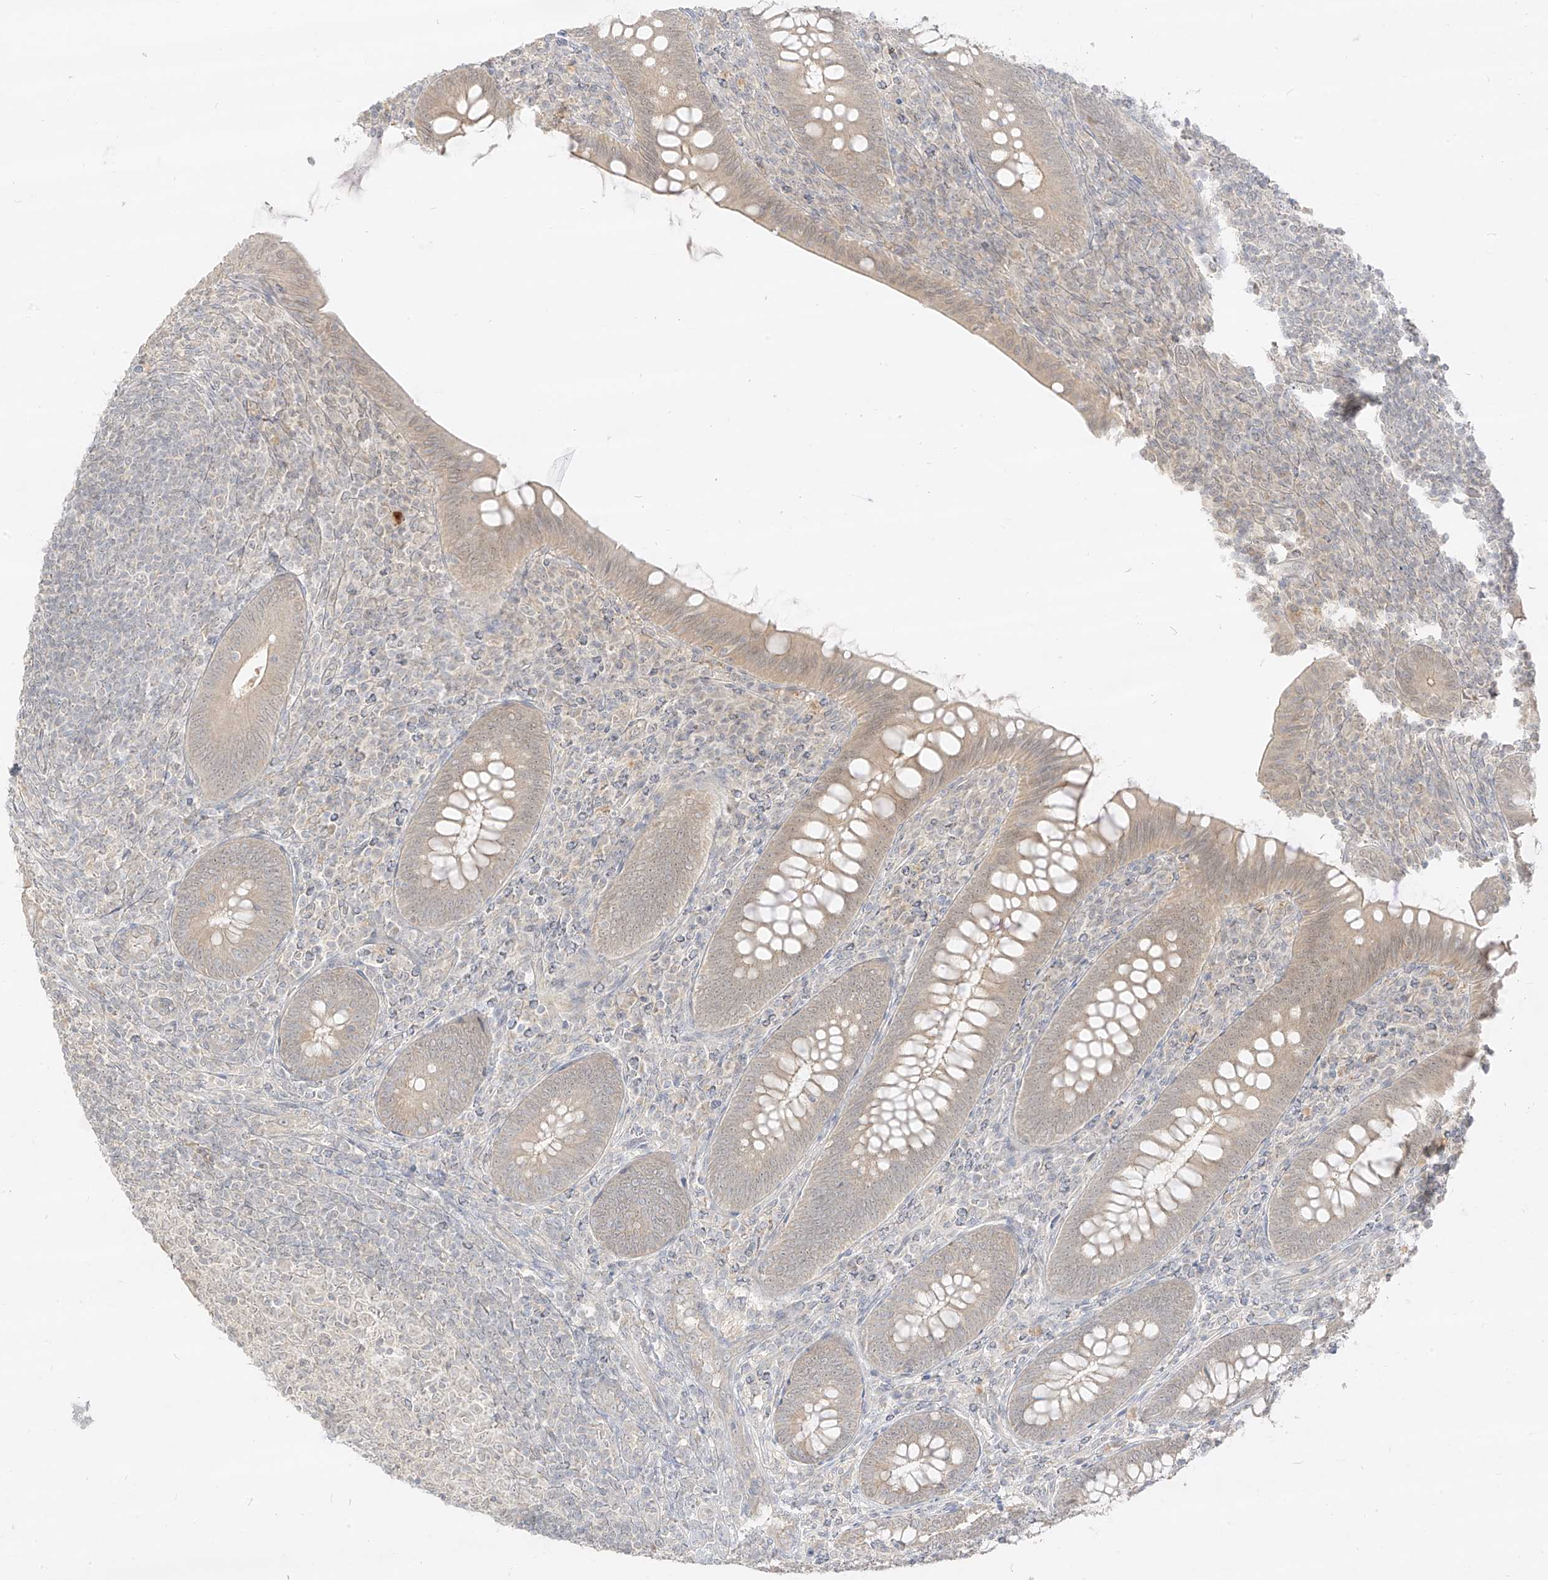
{"staining": {"intensity": "weak", "quantity": ">75%", "location": "cytoplasmic/membranous"}, "tissue": "appendix", "cell_type": "Glandular cells", "image_type": "normal", "snomed": [{"axis": "morphology", "description": "Normal tissue, NOS"}, {"axis": "topography", "description": "Appendix"}], "caption": "Immunohistochemical staining of benign human appendix reveals weak cytoplasmic/membranous protein expression in about >75% of glandular cells. (Brightfield microscopy of DAB IHC at high magnification).", "gene": "LIPT1", "patient": {"sex": "male", "age": 14}}